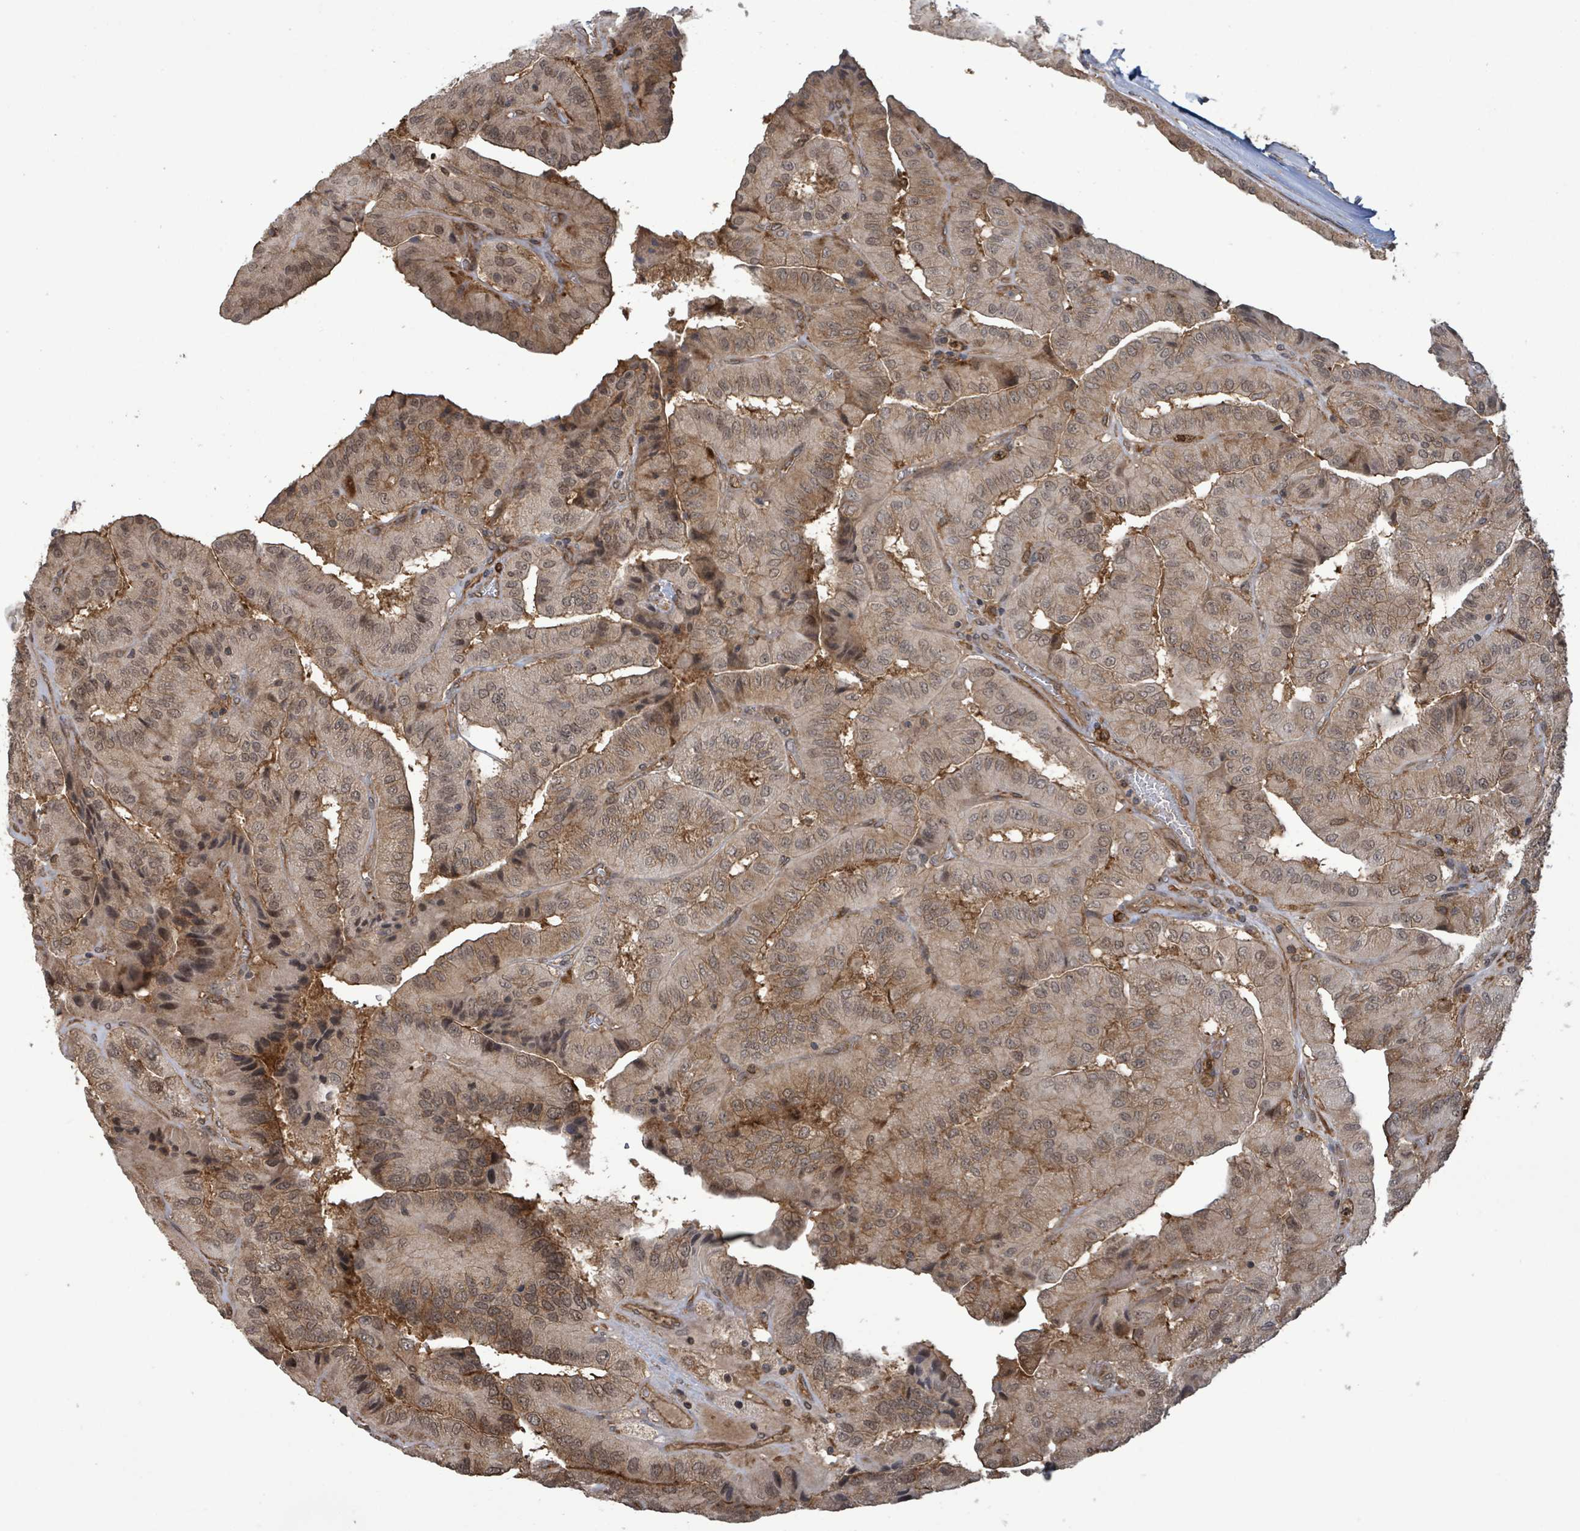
{"staining": {"intensity": "weak", "quantity": "25%-75%", "location": "cytoplasmic/membranous"}, "tissue": "thyroid cancer", "cell_type": "Tumor cells", "image_type": "cancer", "snomed": [{"axis": "morphology", "description": "Normal tissue, NOS"}, {"axis": "morphology", "description": "Papillary adenocarcinoma, NOS"}, {"axis": "topography", "description": "Thyroid gland"}], "caption": "A brown stain shows weak cytoplasmic/membranous expression of a protein in human thyroid papillary adenocarcinoma tumor cells.", "gene": "KLC1", "patient": {"sex": "female", "age": 59}}